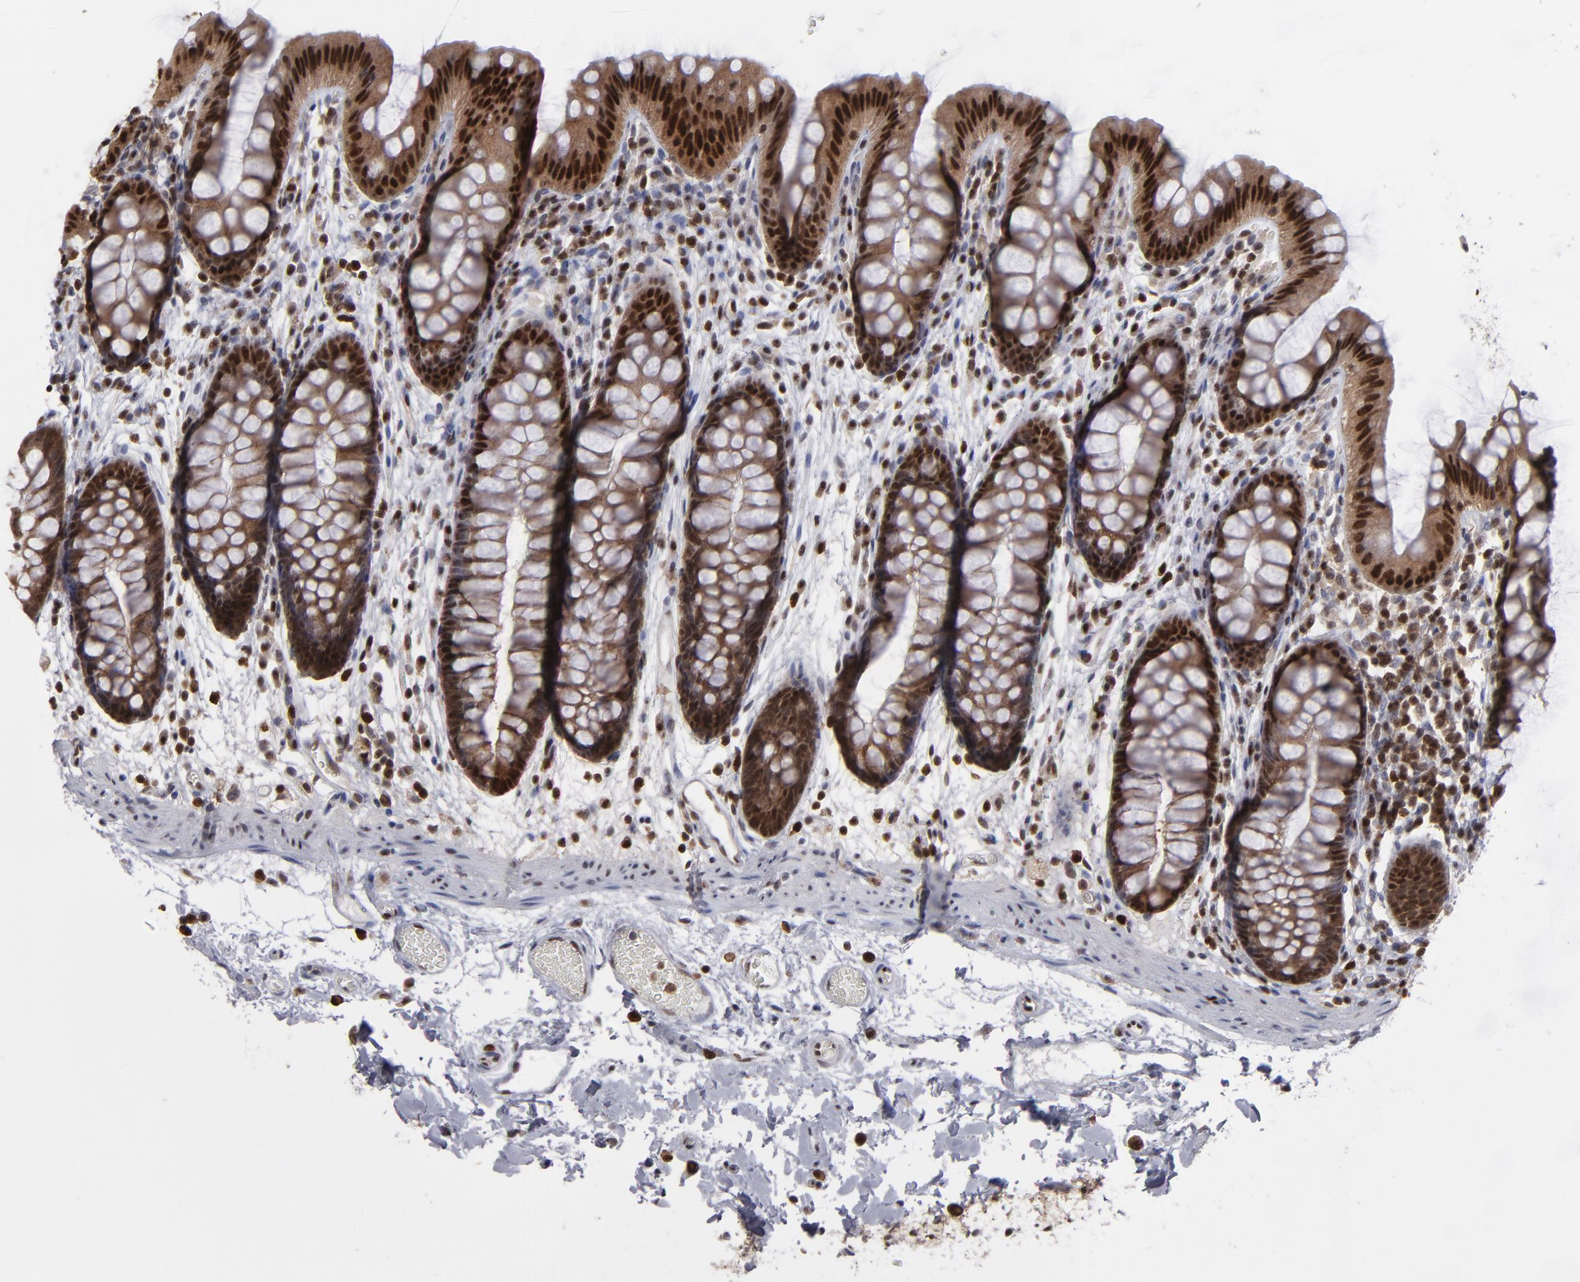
{"staining": {"intensity": "weak", "quantity": "25%-75%", "location": "nuclear"}, "tissue": "colon", "cell_type": "Endothelial cells", "image_type": "normal", "snomed": [{"axis": "morphology", "description": "Normal tissue, NOS"}, {"axis": "topography", "description": "Smooth muscle"}, {"axis": "topography", "description": "Colon"}], "caption": "Immunohistochemical staining of normal human colon exhibits low levels of weak nuclear staining in approximately 25%-75% of endothelial cells. (DAB IHC, brown staining for protein, blue staining for nuclei).", "gene": "GSR", "patient": {"sex": "male", "age": 67}}